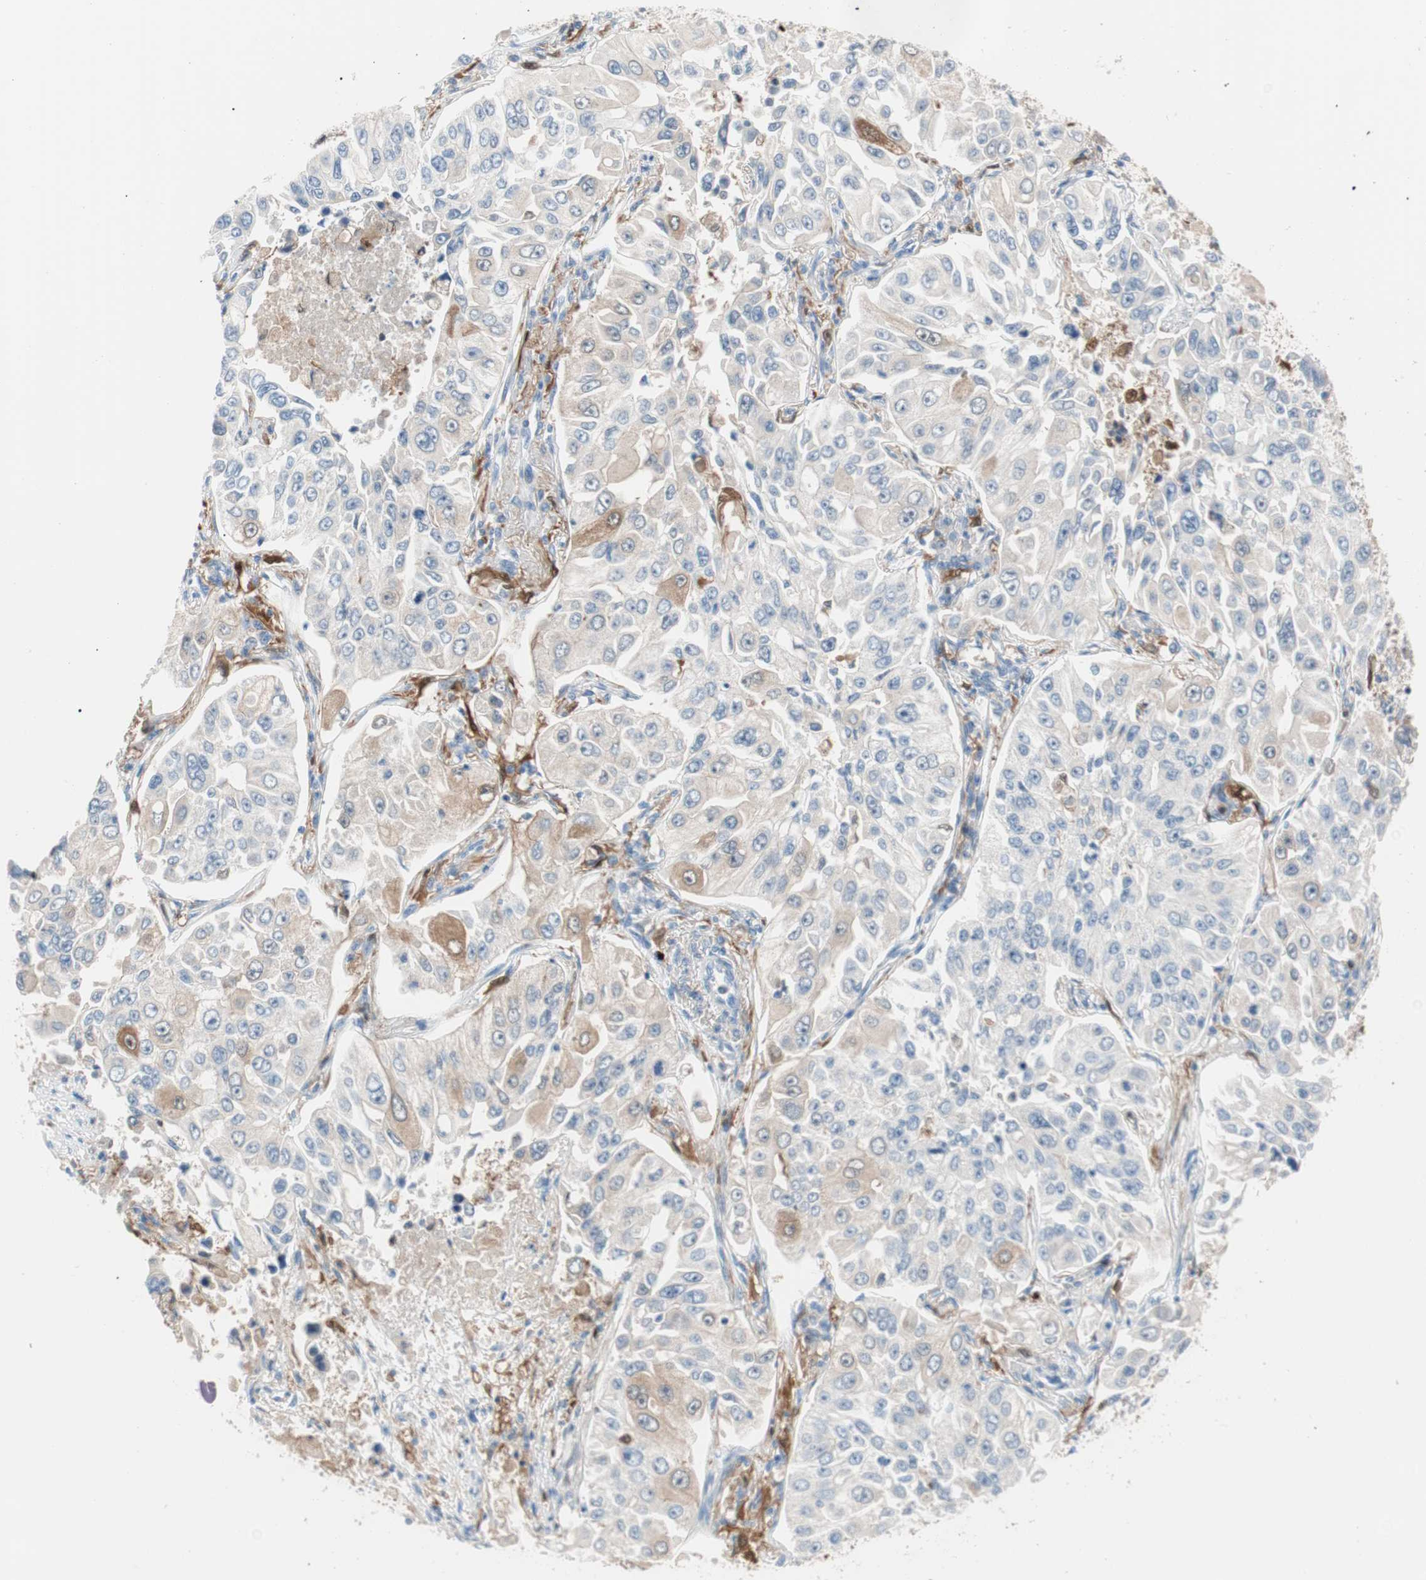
{"staining": {"intensity": "weak", "quantity": "25%-75%", "location": "cytoplasmic/membranous"}, "tissue": "lung cancer", "cell_type": "Tumor cells", "image_type": "cancer", "snomed": [{"axis": "morphology", "description": "Adenocarcinoma, NOS"}, {"axis": "topography", "description": "Lung"}], "caption": "Tumor cells demonstrate low levels of weak cytoplasmic/membranous positivity in about 25%-75% of cells in human adenocarcinoma (lung). The protein is shown in brown color, while the nuclei are stained blue.", "gene": "IL18", "patient": {"sex": "male", "age": 84}}